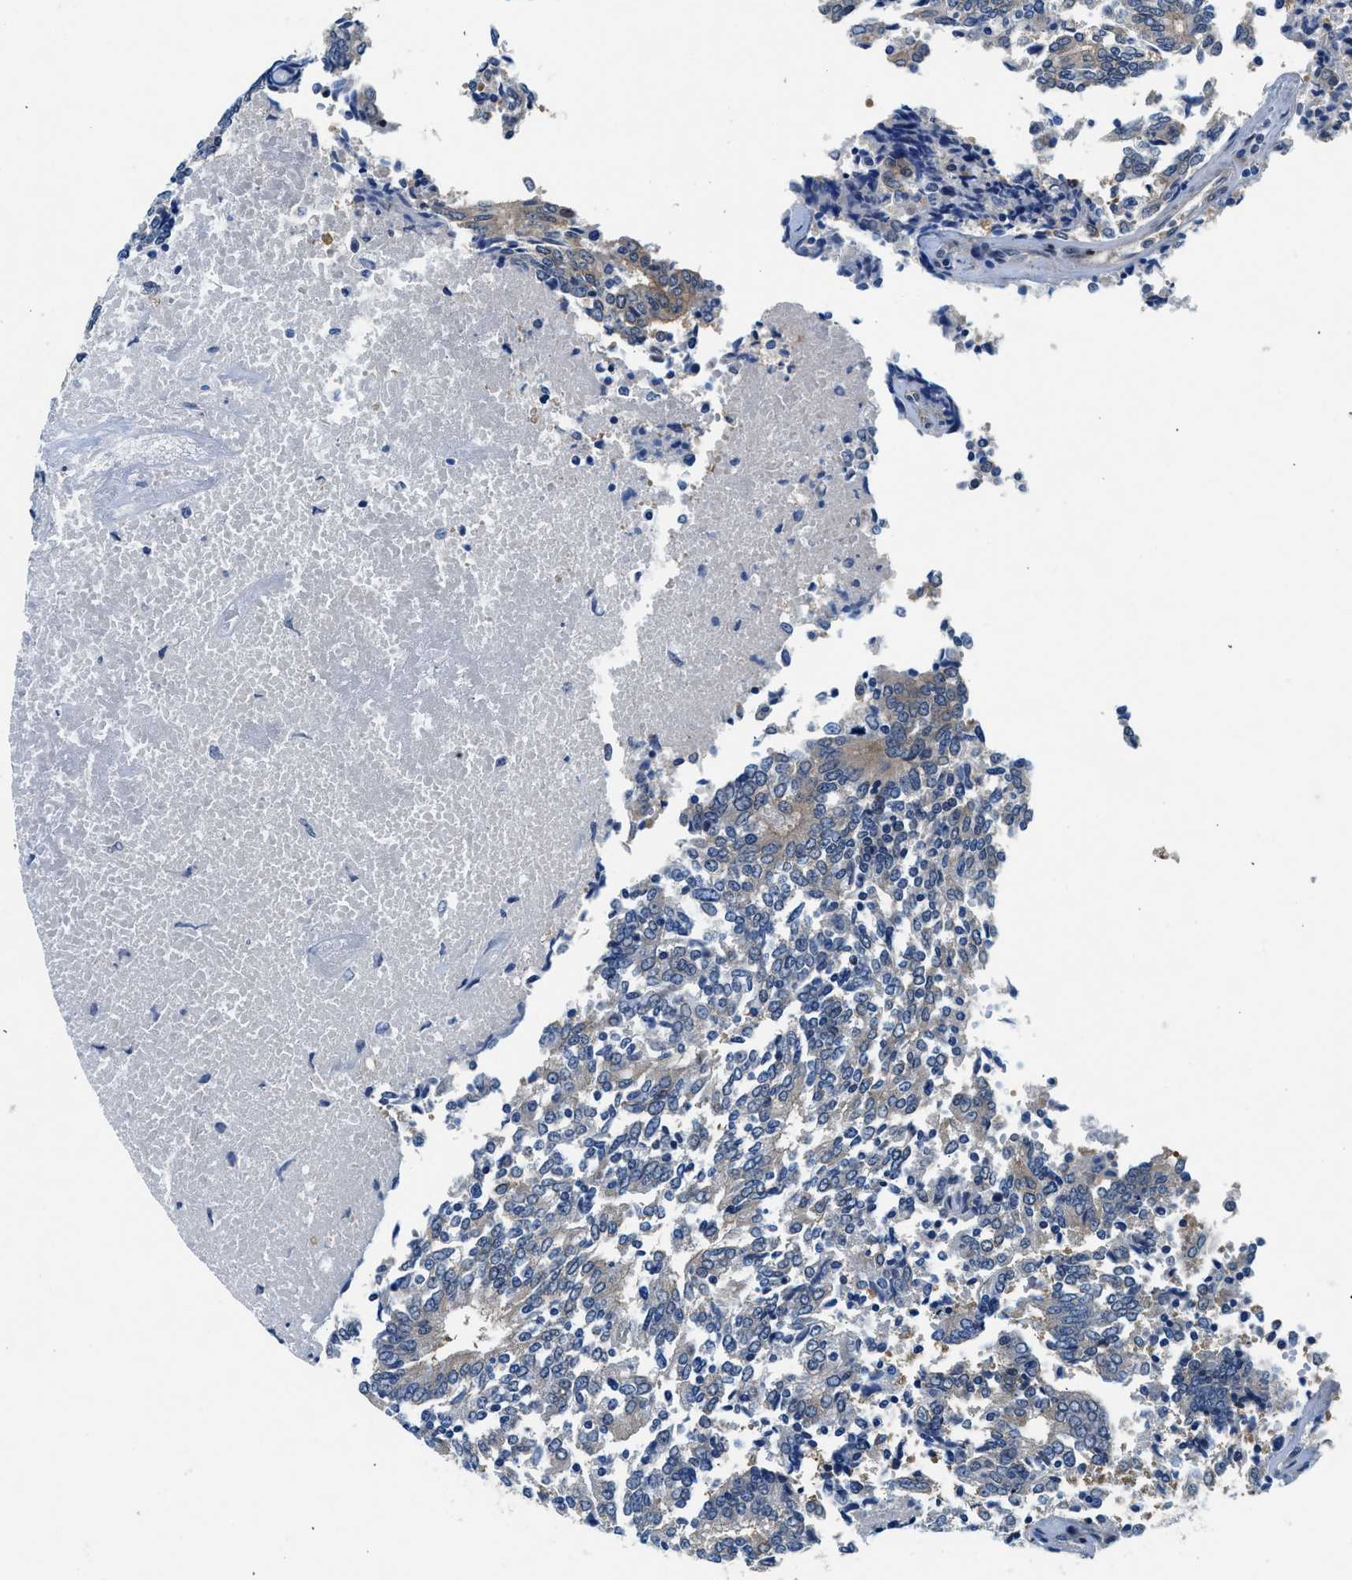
{"staining": {"intensity": "negative", "quantity": "none", "location": "none"}, "tissue": "prostate cancer", "cell_type": "Tumor cells", "image_type": "cancer", "snomed": [{"axis": "morphology", "description": "Normal tissue, NOS"}, {"axis": "morphology", "description": "Adenocarcinoma, High grade"}, {"axis": "topography", "description": "Prostate"}, {"axis": "topography", "description": "Seminal veicle"}], "caption": "Immunohistochemistry (IHC) micrograph of neoplastic tissue: prostate adenocarcinoma (high-grade) stained with DAB shows no significant protein expression in tumor cells.", "gene": "COPS2", "patient": {"sex": "male", "age": 55}}